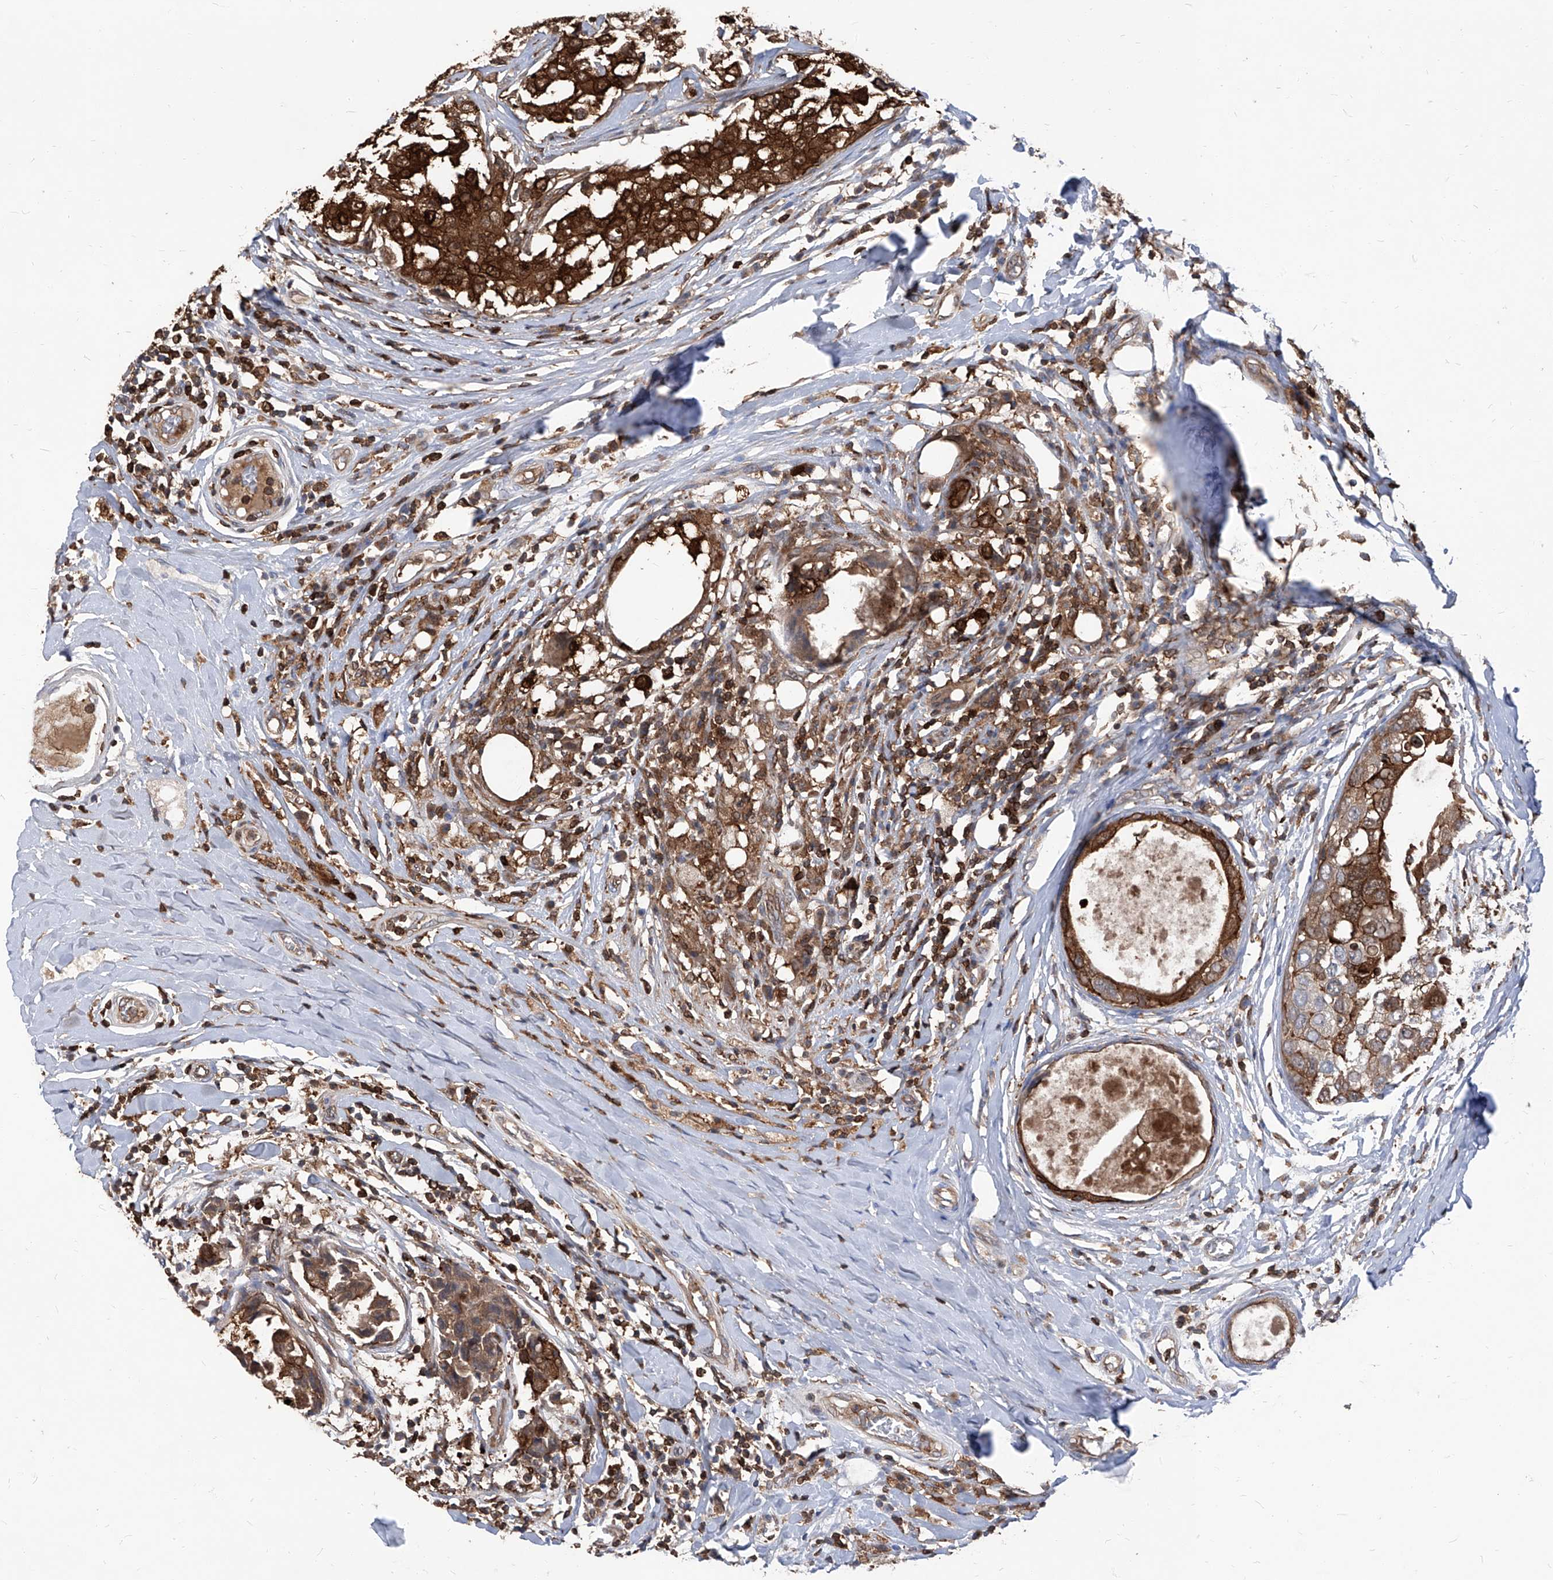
{"staining": {"intensity": "strong", "quantity": ">75%", "location": "cytoplasmic/membranous"}, "tissue": "breast cancer", "cell_type": "Tumor cells", "image_type": "cancer", "snomed": [{"axis": "morphology", "description": "Duct carcinoma"}, {"axis": "topography", "description": "Breast"}], "caption": "A brown stain highlights strong cytoplasmic/membranous positivity of a protein in breast infiltrating ductal carcinoma tumor cells.", "gene": "ABRACL", "patient": {"sex": "female", "age": 27}}